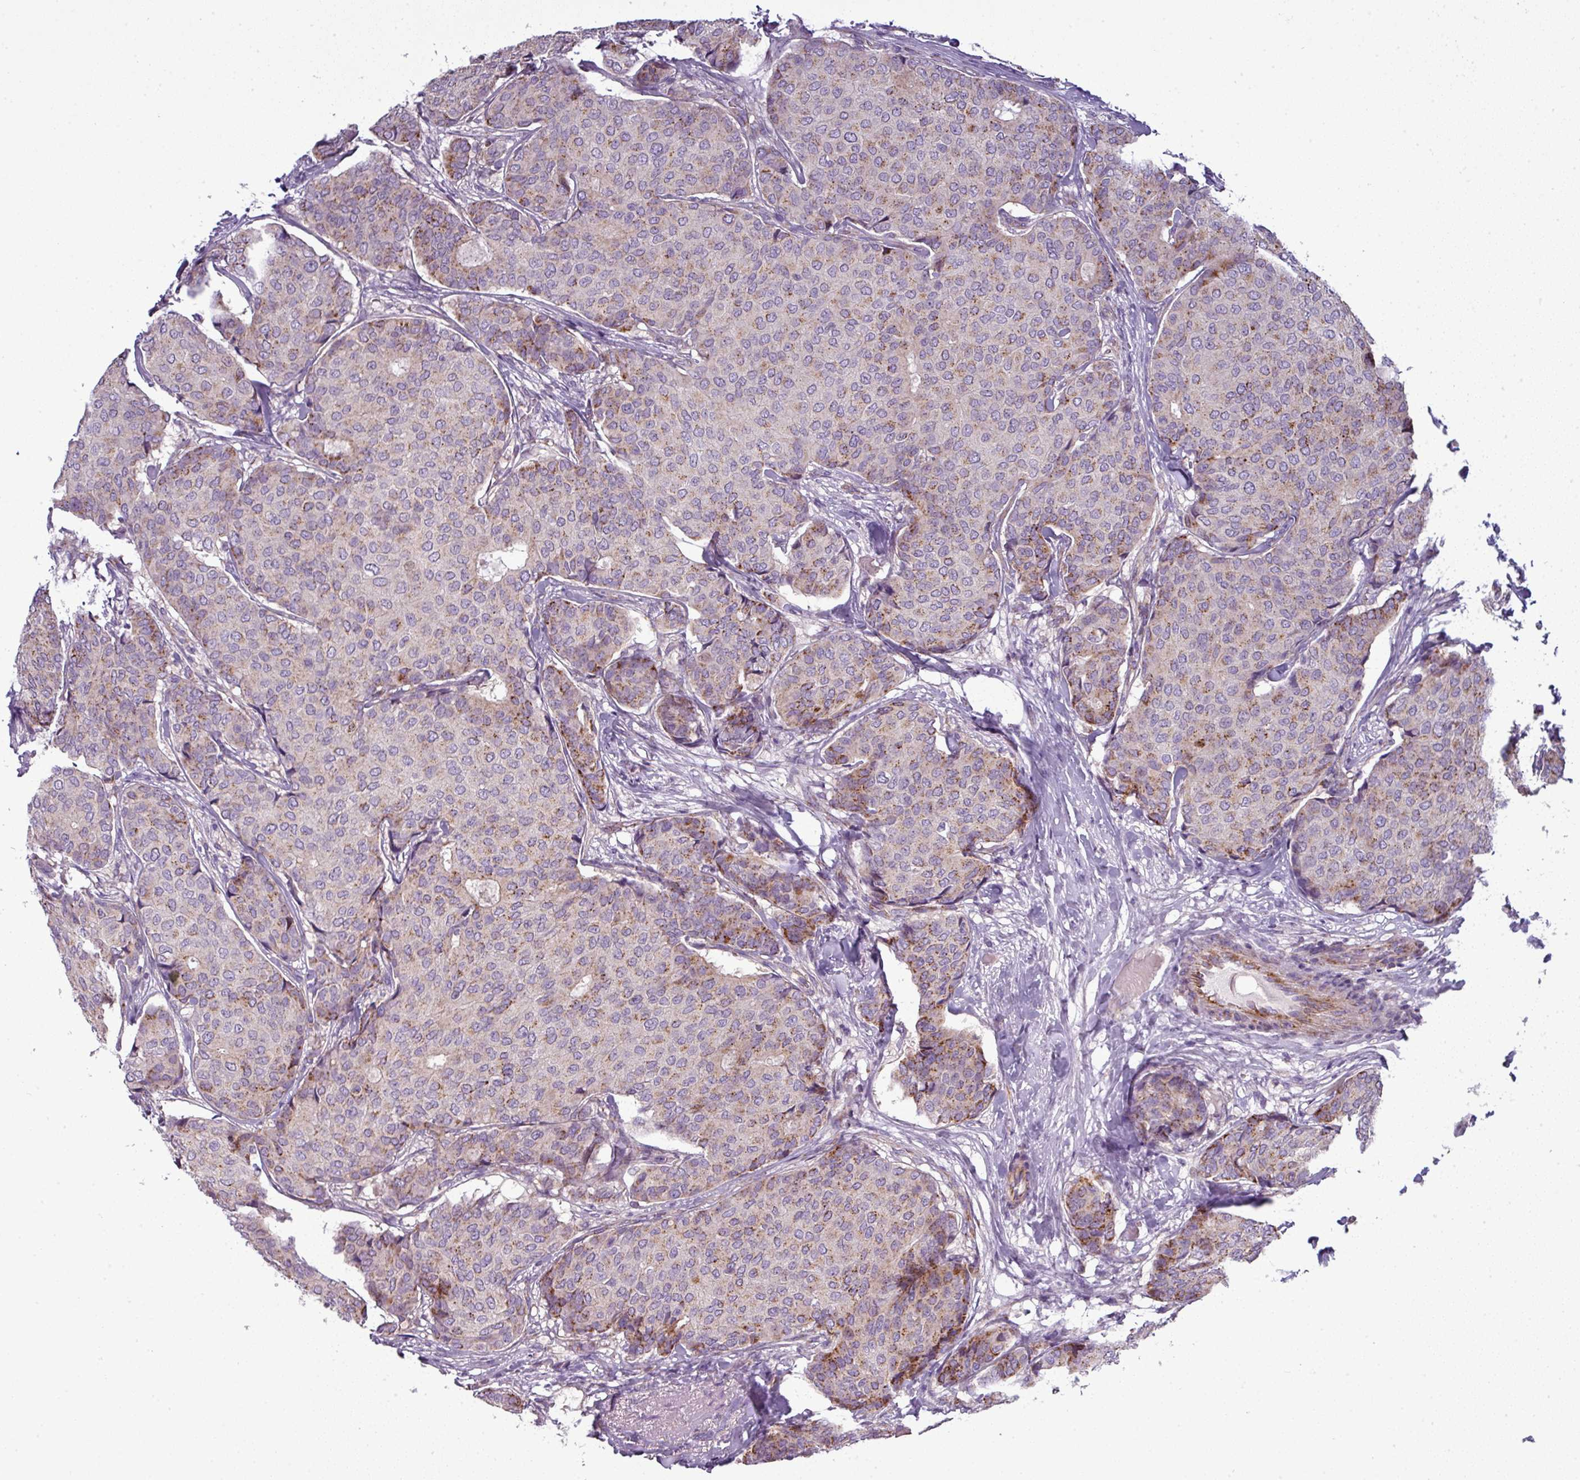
{"staining": {"intensity": "moderate", "quantity": "<25%", "location": "cytoplasmic/membranous"}, "tissue": "breast cancer", "cell_type": "Tumor cells", "image_type": "cancer", "snomed": [{"axis": "morphology", "description": "Duct carcinoma"}, {"axis": "topography", "description": "Breast"}], "caption": "Invasive ductal carcinoma (breast) was stained to show a protein in brown. There is low levels of moderate cytoplasmic/membranous expression in approximately <25% of tumor cells.", "gene": "PNMA6A", "patient": {"sex": "female", "age": 75}}